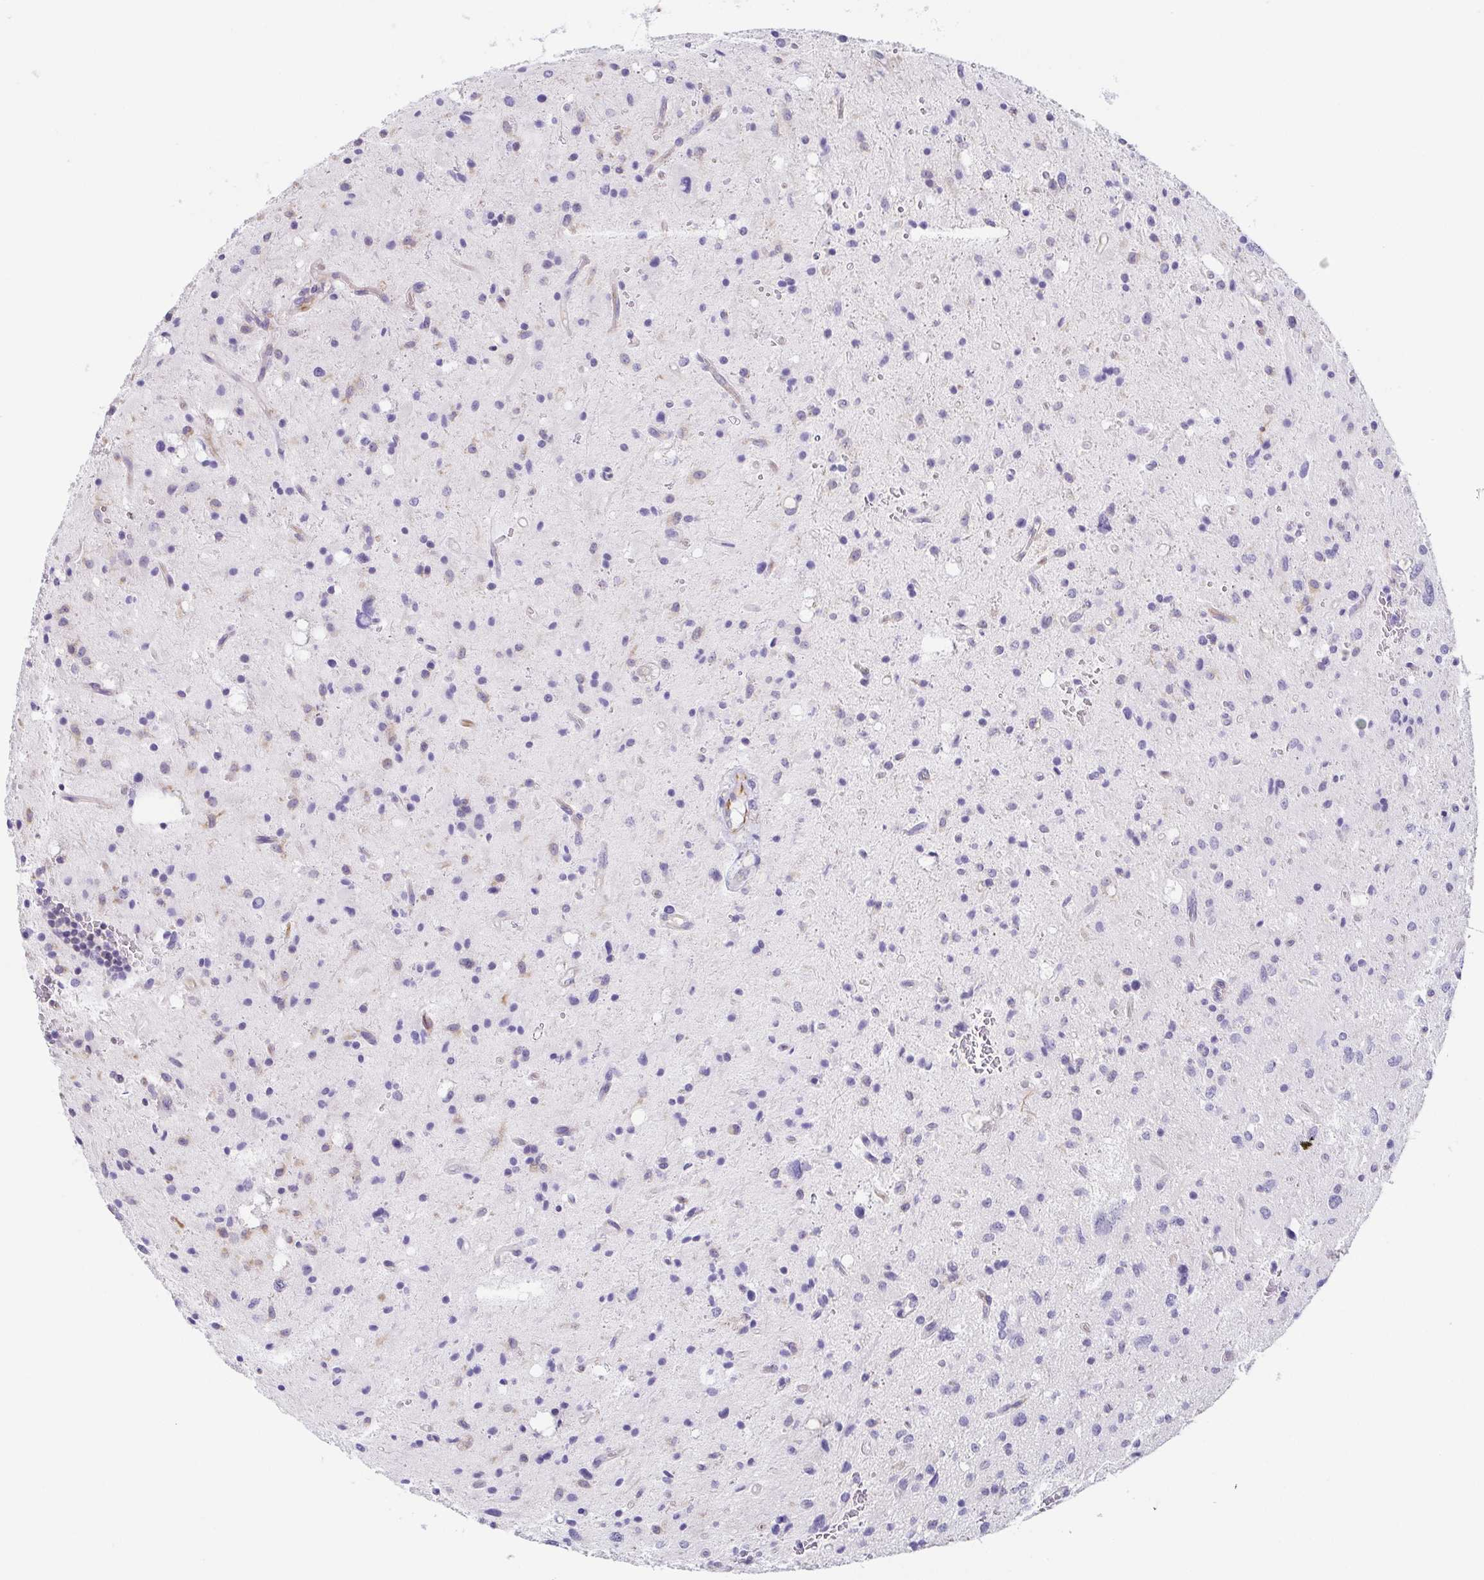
{"staining": {"intensity": "negative", "quantity": "none", "location": "none"}, "tissue": "glioma", "cell_type": "Tumor cells", "image_type": "cancer", "snomed": [{"axis": "morphology", "description": "Glioma, malignant, Low grade"}, {"axis": "topography", "description": "Brain"}], "caption": "Human glioma stained for a protein using immunohistochemistry (IHC) displays no positivity in tumor cells.", "gene": "COL17A1", "patient": {"sex": "female", "age": 58}}